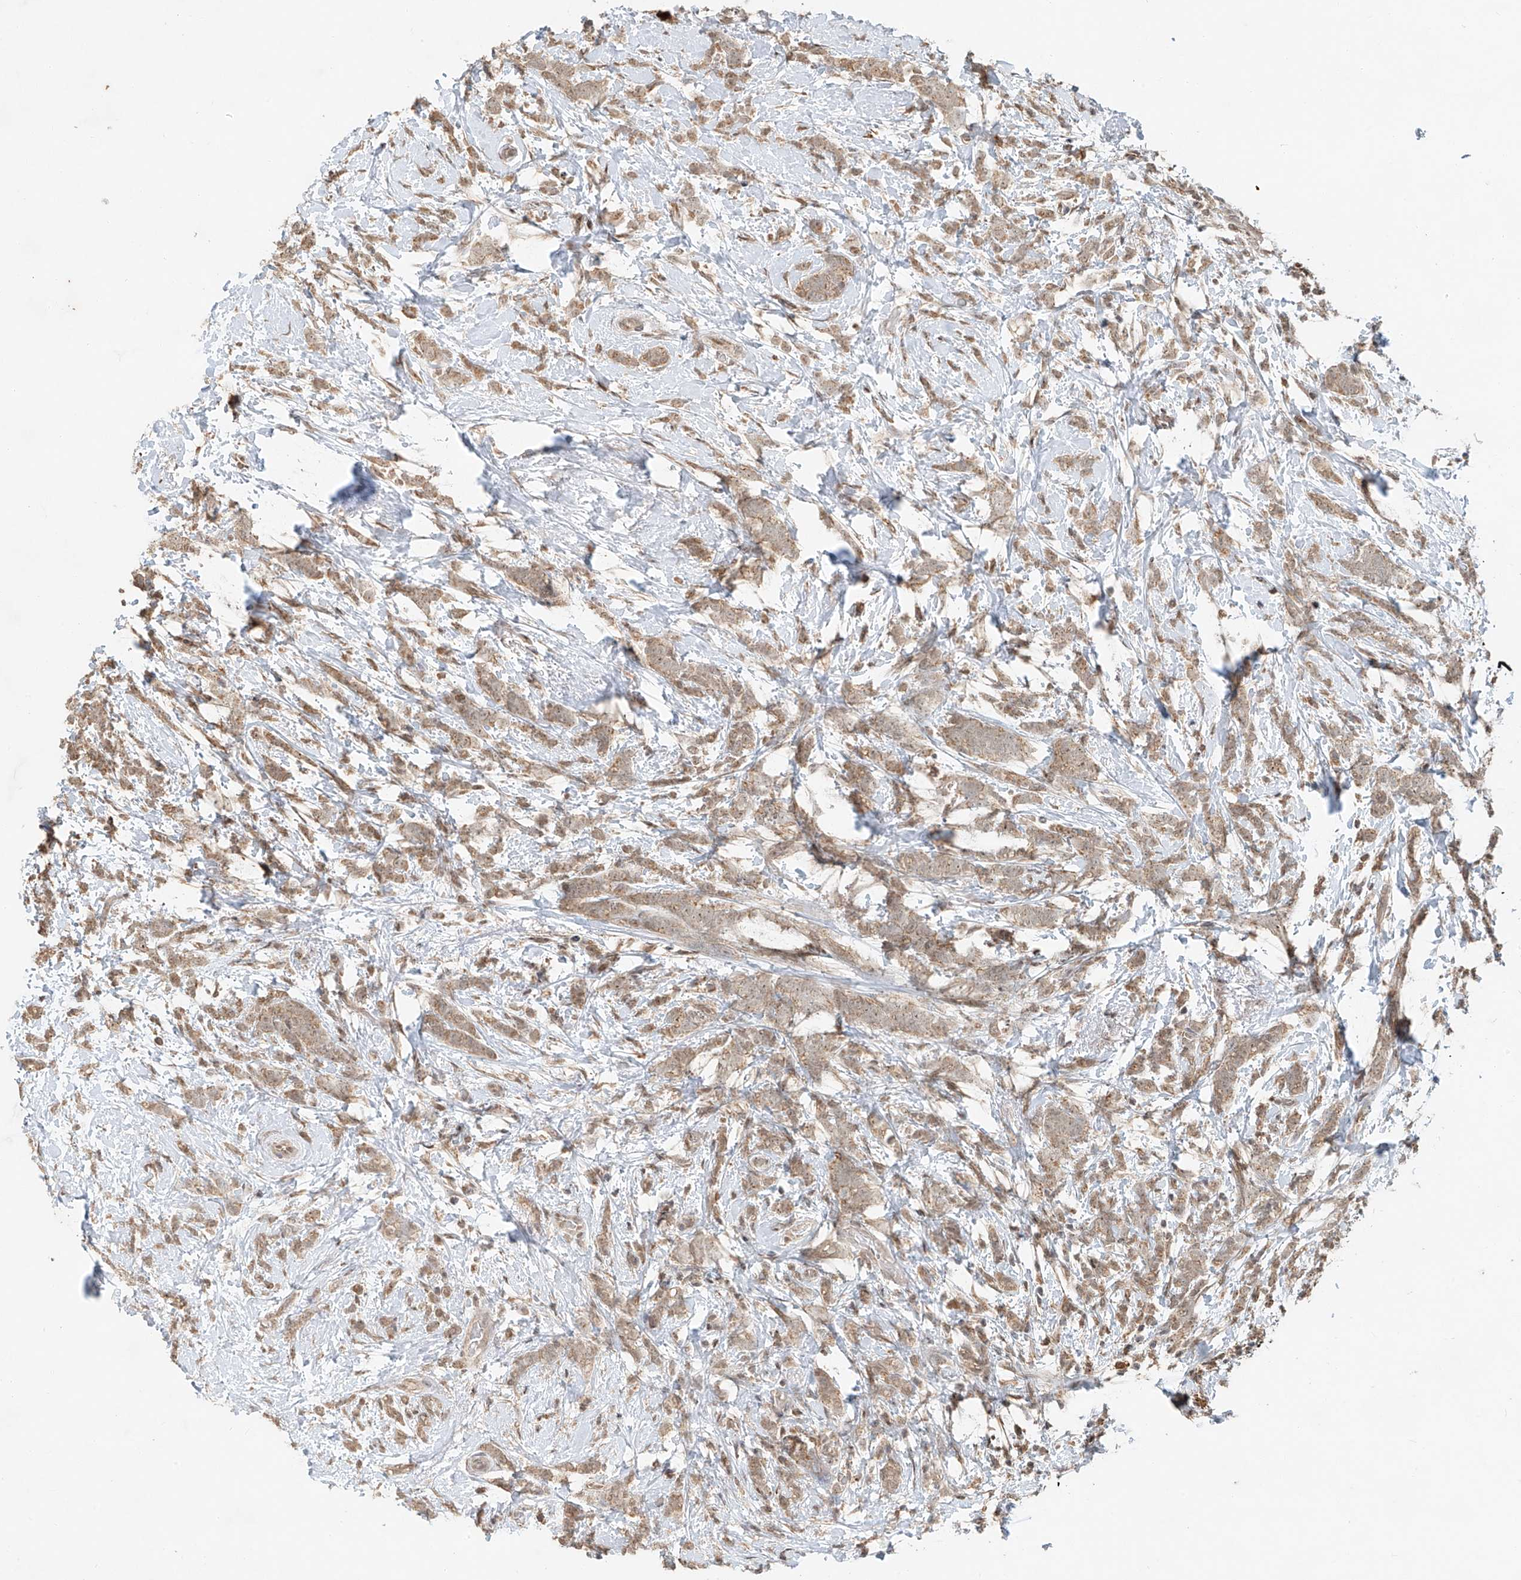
{"staining": {"intensity": "weak", "quantity": ">75%", "location": "cytoplasmic/membranous"}, "tissue": "breast cancer", "cell_type": "Tumor cells", "image_type": "cancer", "snomed": [{"axis": "morphology", "description": "Lobular carcinoma"}, {"axis": "topography", "description": "Breast"}], "caption": "Weak cytoplasmic/membranous positivity is identified in approximately >75% of tumor cells in breast lobular carcinoma.", "gene": "SYTL3", "patient": {"sex": "female", "age": 58}}